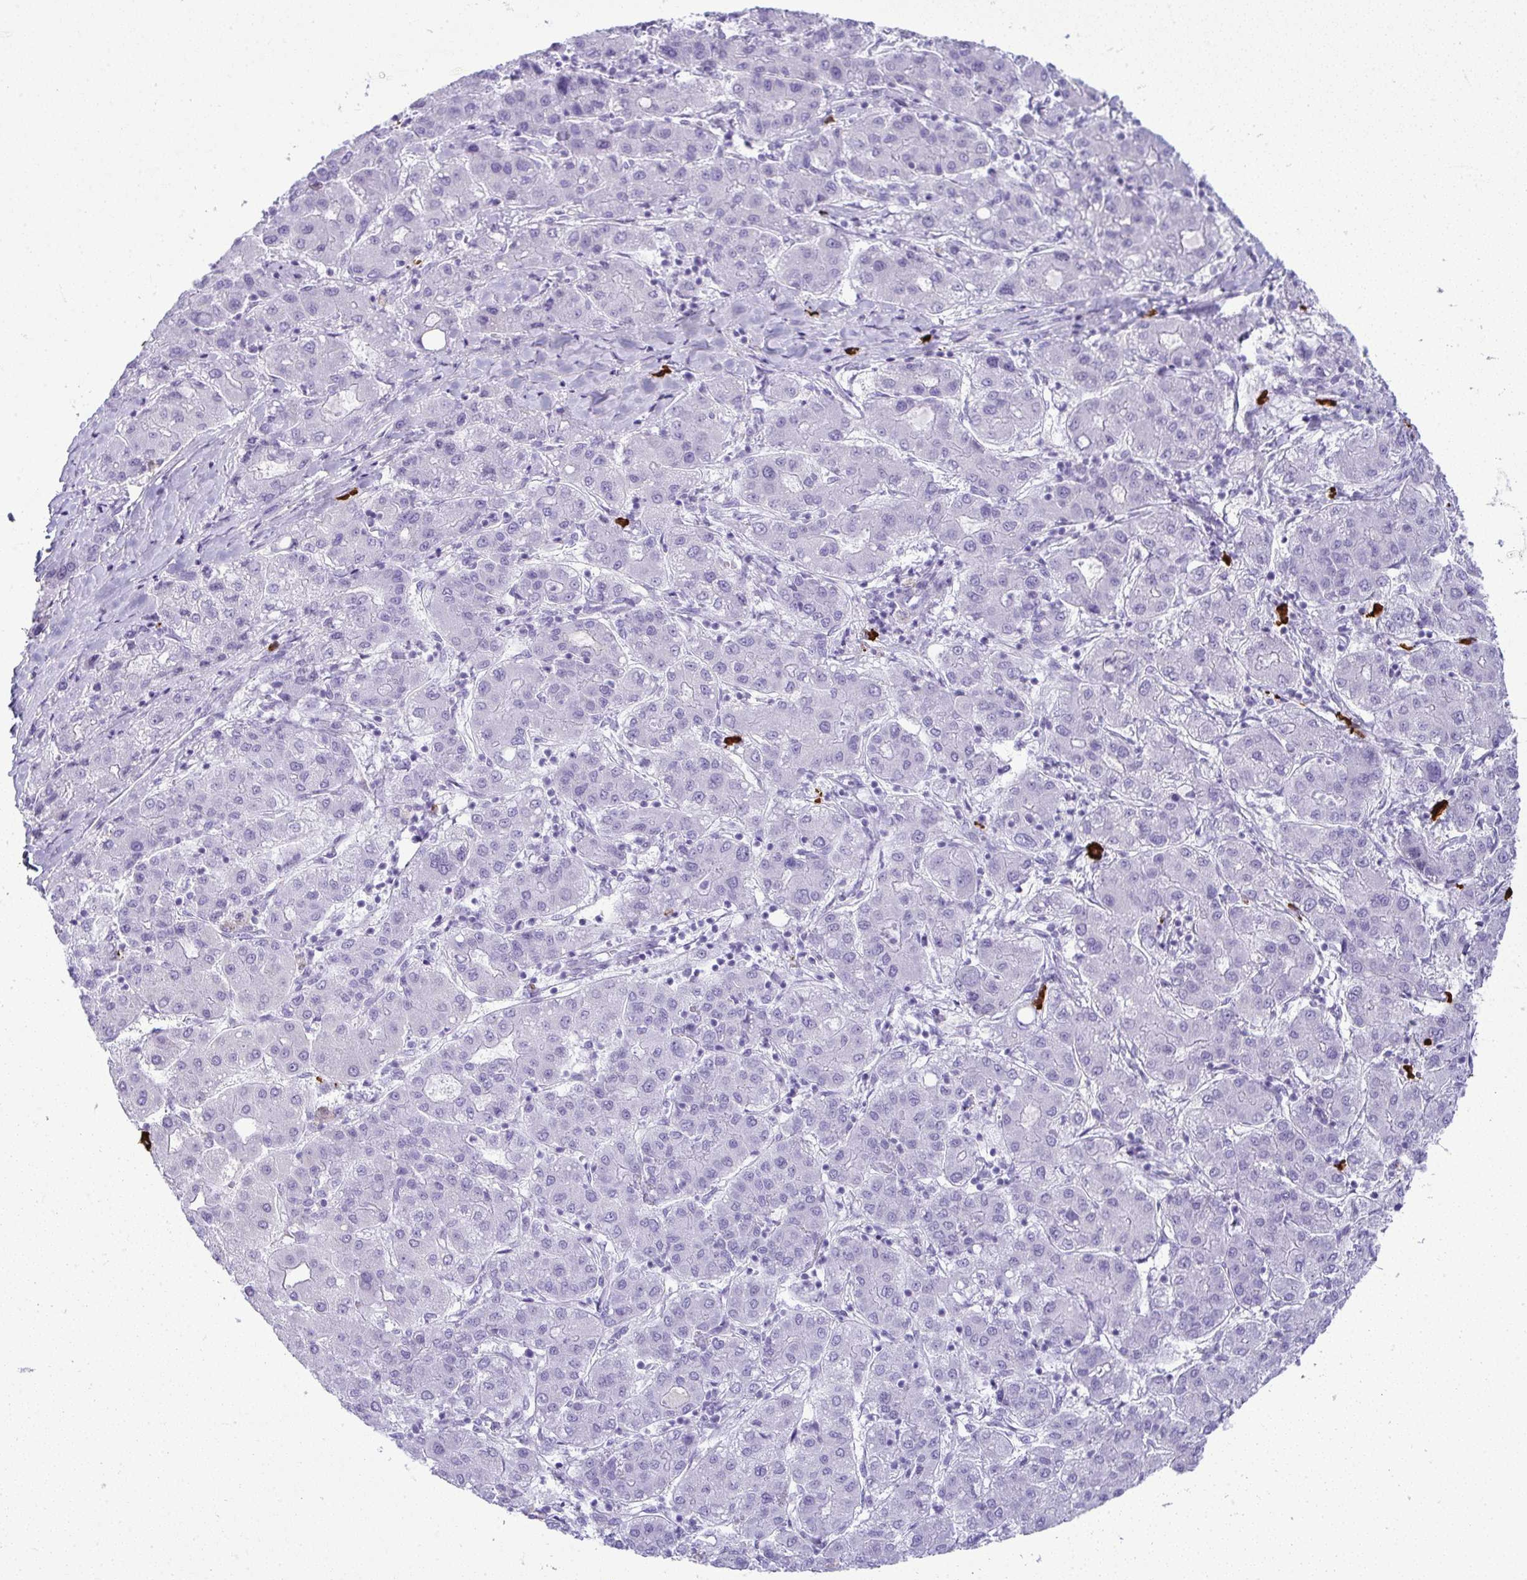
{"staining": {"intensity": "negative", "quantity": "none", "location": "none"}, "tissue": "liver cancer", "cell_type": "Tumor cells", "image_type": "cancer", "snomed": [{"axis": "morphology", "description": "Carcinoma, Hepatocellular, NOS"}, {"axis": "topography", "description": "Liver"}], "caption": "Tumor cells are negative for brown protein staining in liver cancer.", "gene": "CDADC1", "patient": {"sex": "male", "age": 65}}